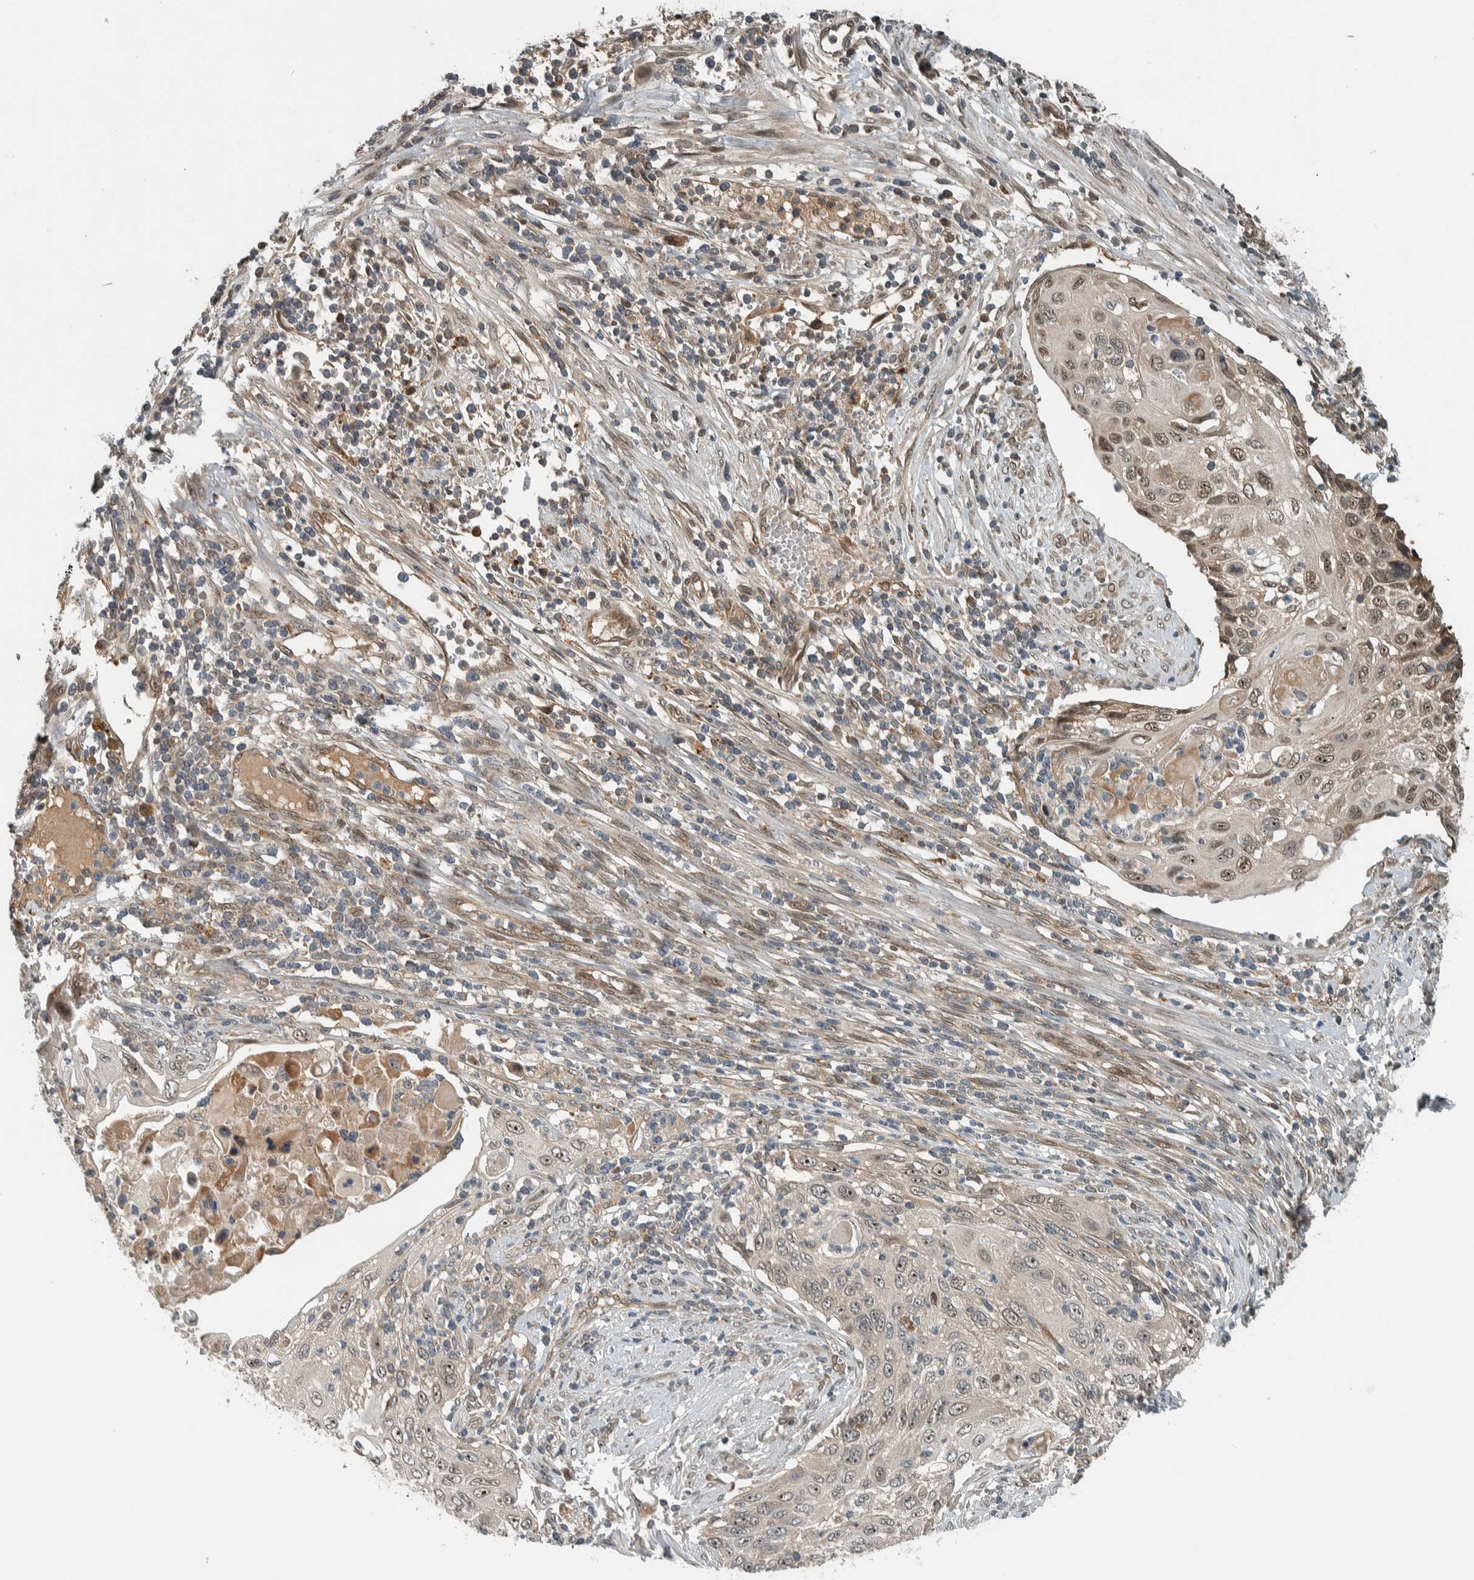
{"staining": {"intensity": "weak", "quantity": ">75%", "location": "cytoplasmic/membranous,nuclear"}, "tissue": "cervical cancer", "cell_type": "Tumor cells", "image_type": "cancer", "snomed": [{"axis": "morphology", "description": "Squamous cell carcinoma, NOS"}, {"axis": "topography", "description": "Cervix"}], "caption": "Human cervical cancer (squamous cell carcinoma) stained with a protein marker reveals weak staining in tumor cells.", "gene": "XPO5", "patient": {"sex": "female", "age": 70}}